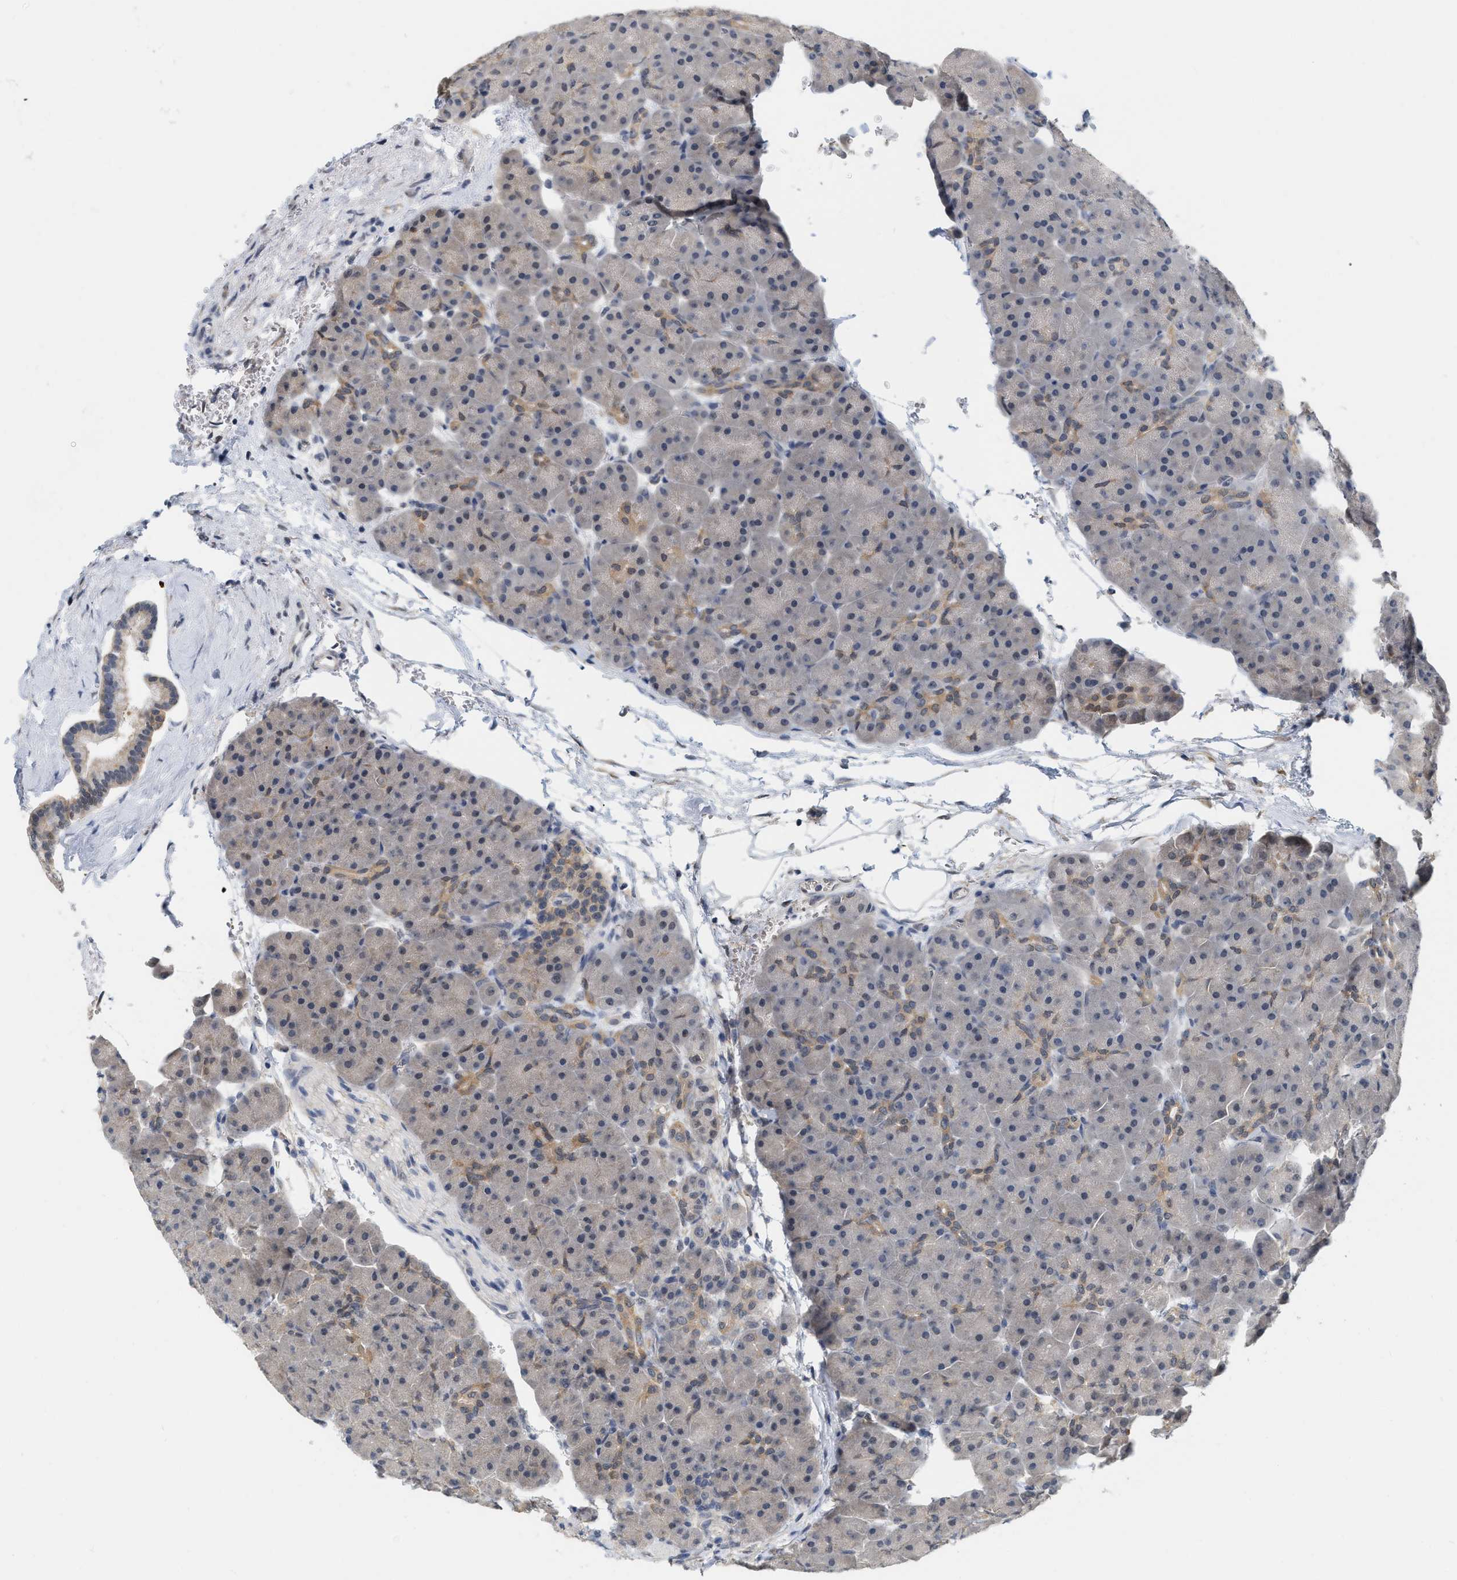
{"staining": {"intensity": "weak", "quantity": "25%-75%", "location": "cytoplasmic/membranous"}, "tissue": "pancreas", "cell_type": "Exocrine glandular cells", "image_type": "normal", "snomed": [{"axis": "morphology", "description": "Normal tissue, NOS"}, {"axis": "topography", "description": "Pancreas"}], "caption": "Immunohistochemistry histopathology image of benign pancreas: pancreas stained using immunohistochemistry (IHC) reveals low levels of weak protein expression localized specifically in the cytoplasmic/membranous of exocrine glandular cells, appearing as a cytoplasmic/membranous brown color.", "gene": "RUVBL1", "patient": {"sex": "male", "age": 66}}